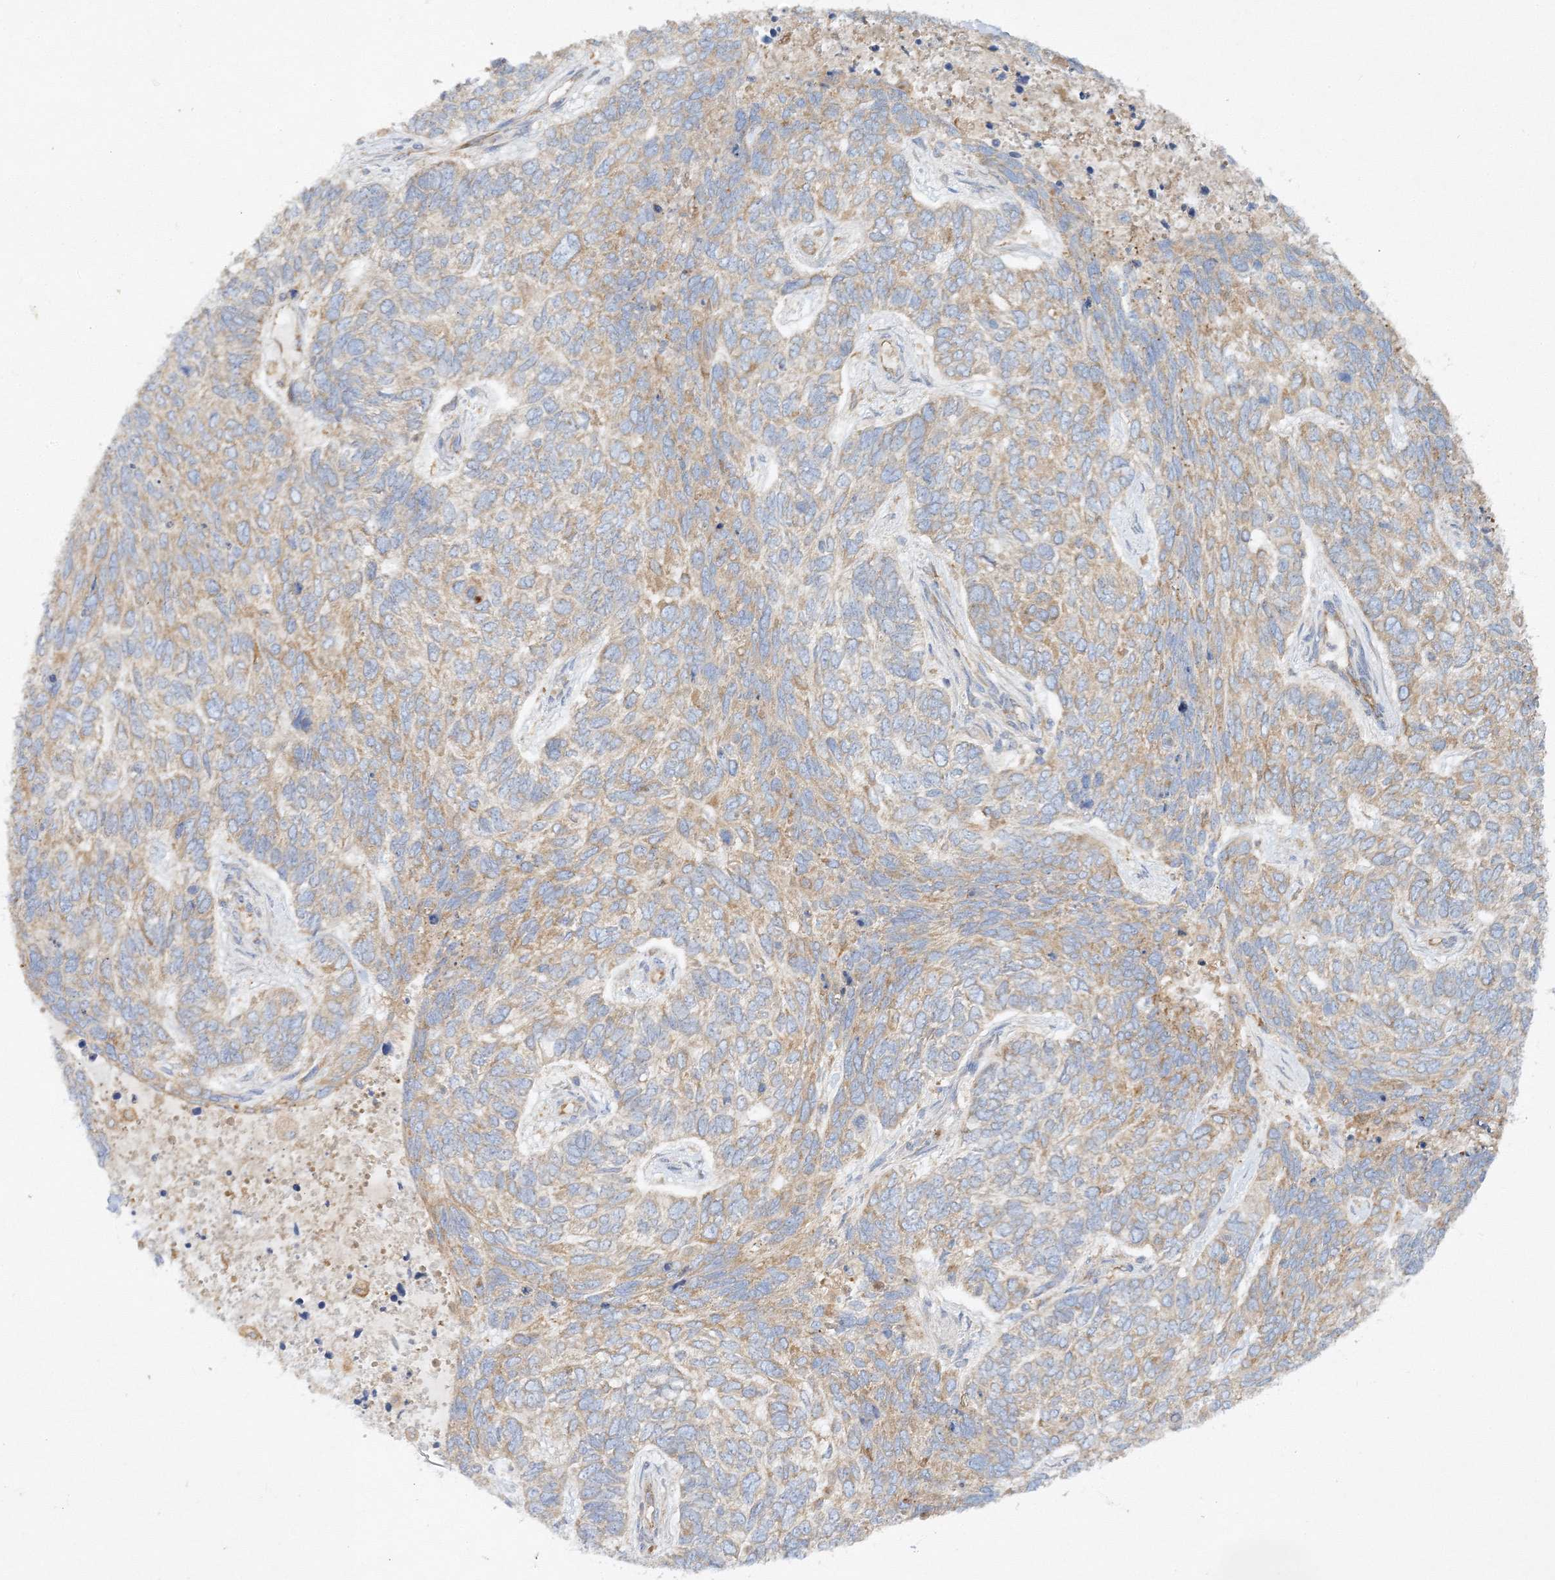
{"staining": {"intensity": "moderate", "quantity": "25%-75%", "location": "cytoplasmic/membranous"}, "tissue": "skin cancer", "cell_type": "Tumor cells", "image_type": "cancer", "snomed": [{"axis": "morphology", "description": "Basal cell carcinoma"}, {"axis": "topography", "description": "Skin"}], "caption": "There is medium levels of moderate cytoplasmic/membranous expression in tumor cells of basal cell carcinoma (skin), as demonstrated by immunohistochemical staining (brown color).", "gene": "WDR37", "patient": {"sex": "female", "age": 65}}